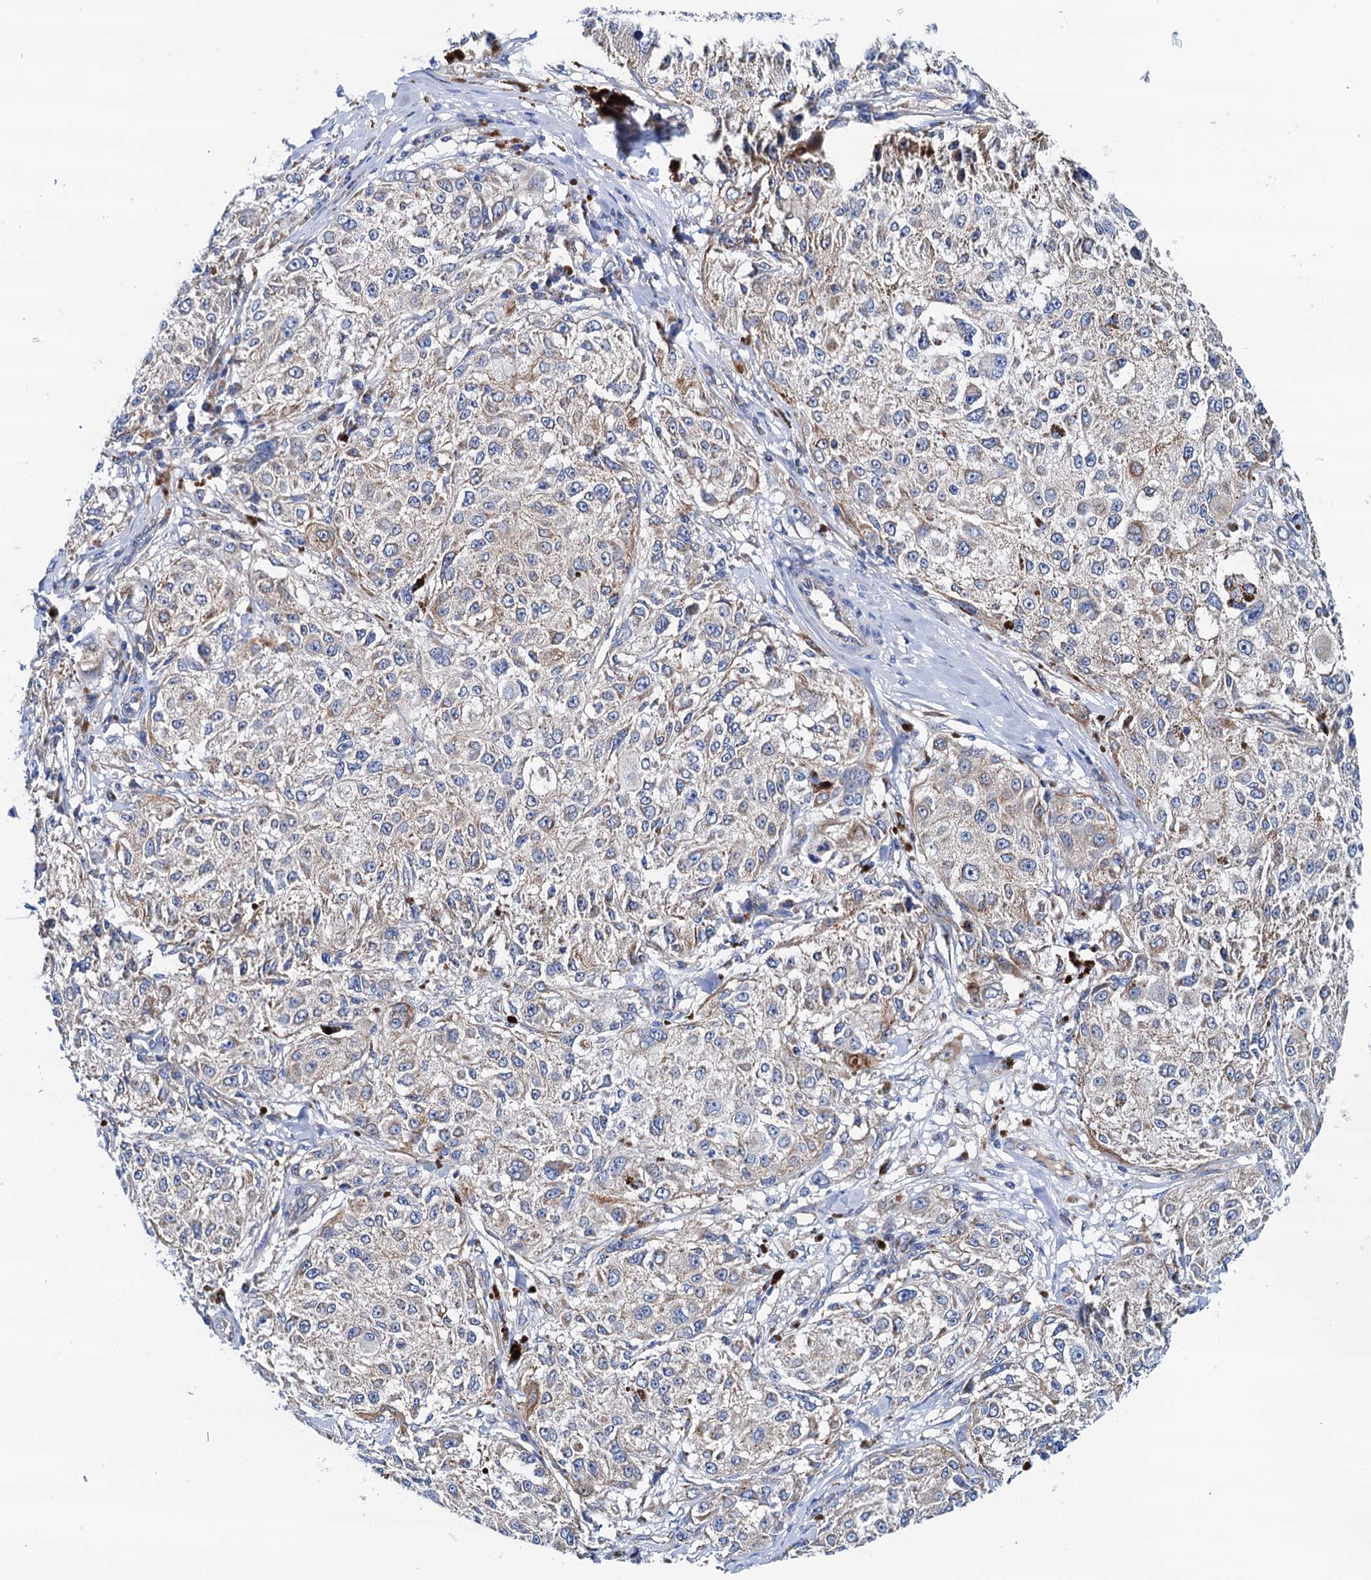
{"staining": {"intensity": "weak", "quantity": "<25%", "location": "cytoplasmic/membranous"}, "tissue": "melanoma", "cell_type": "Tumor cells", "image_type": "cancer", "snomed": [{"axis": "morphology", "description": "Necrosis, NOS"}, {"axis": "morphology", "description": "Malignant melanoma, NOS"}, {"axis": "topography", "description": "Skin"}], "caption": "This is a histopathology image of immunohistochemistry (IHC) staining of malignant melanoma, which shows no expression in tumor cells.", "gene": "RASSF9", "patient": {"sex": "female", "age": 87}}